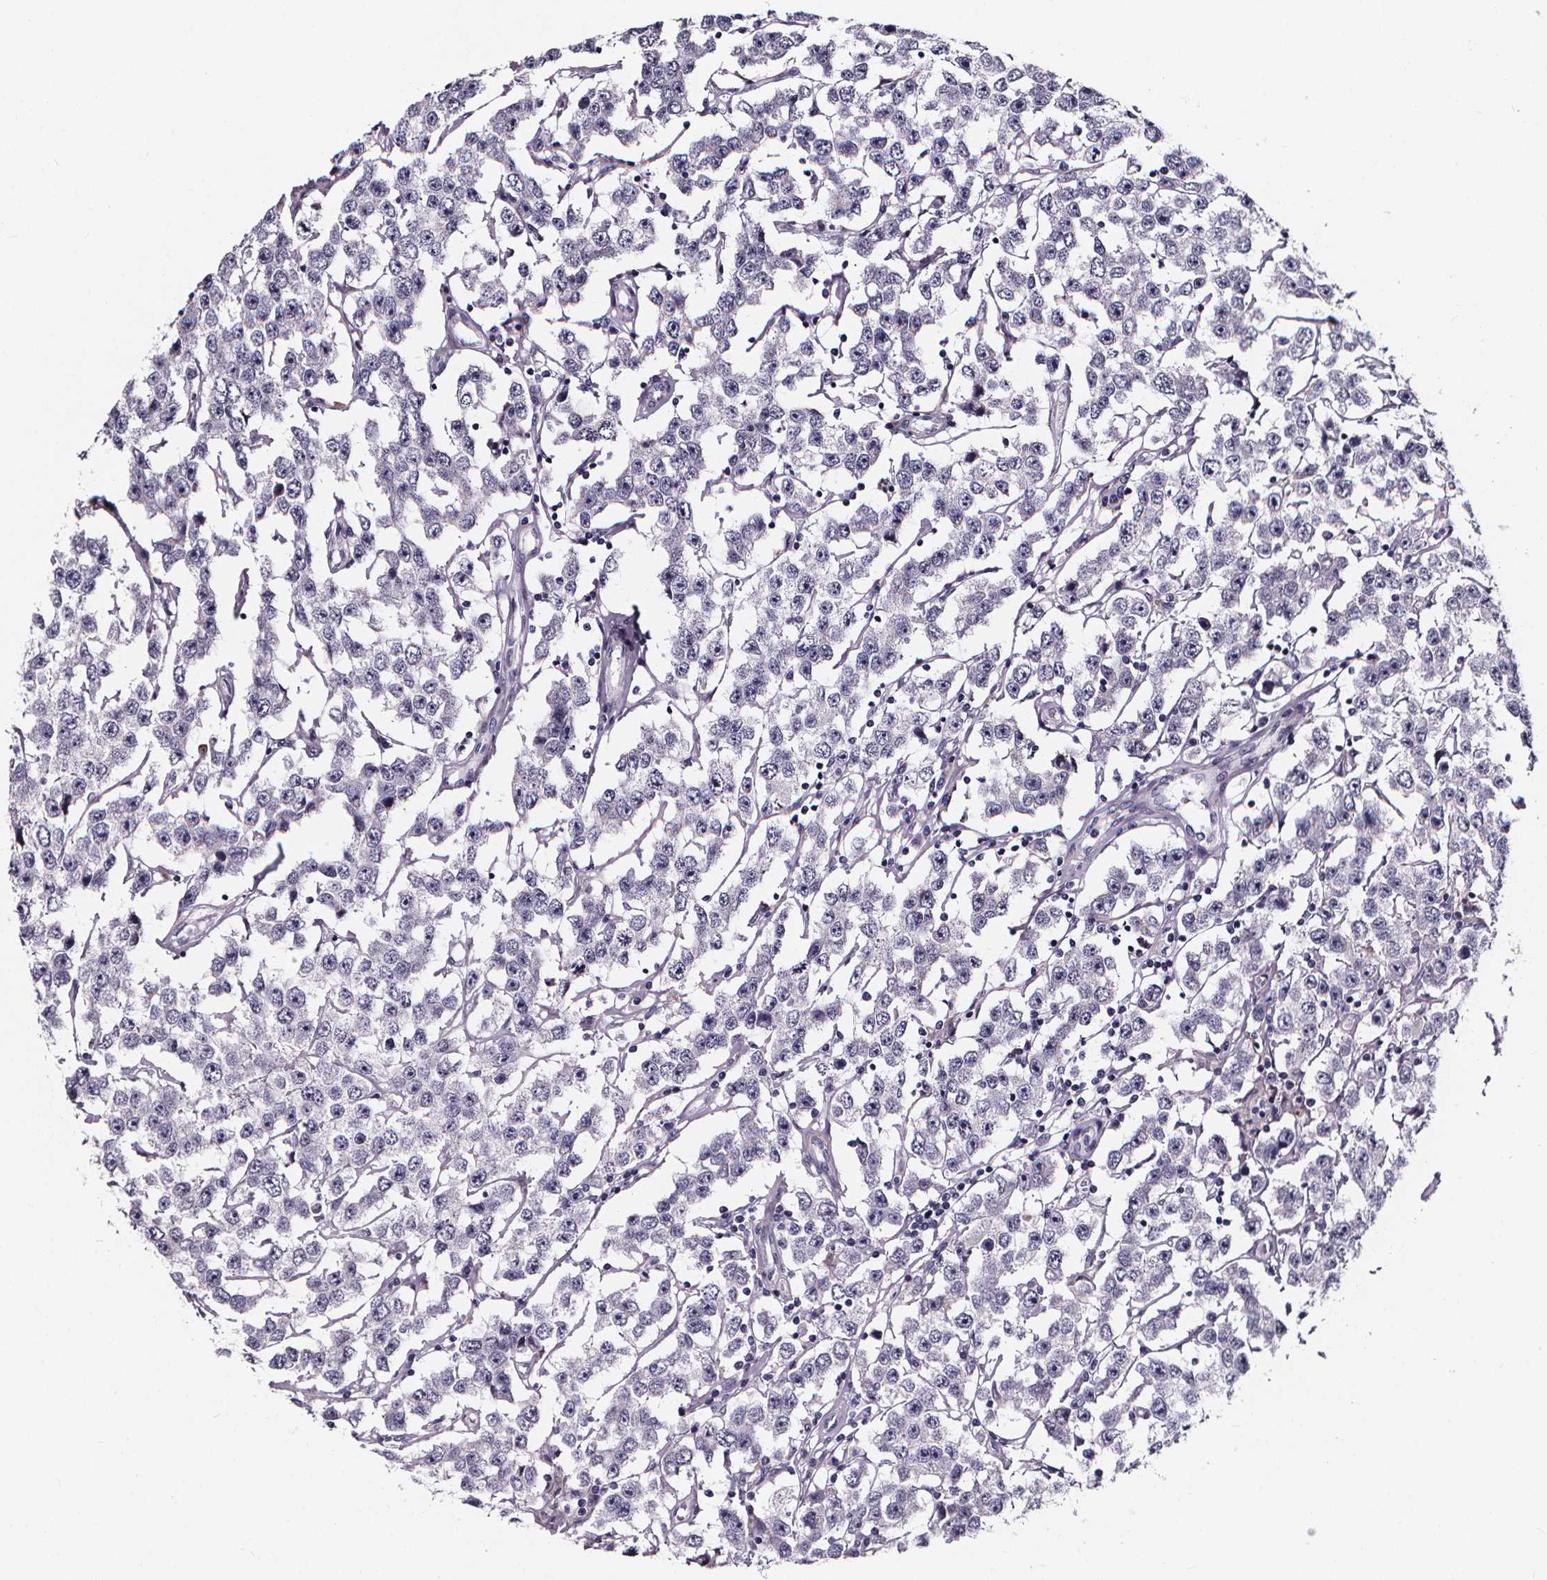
{"staining": {"intensity": "negative", "quantity": "none", "location": "none"}, "tissue": "testis cancer", "cell_type": "Tumor cells", "image_type": "cancer", "snomed": [{"axis": "morphology", "description": "Seminoma, NOS"}, {"axis": "topography", "description": "Testis"}], "caption": "A histopathology image of testis seminoma stained for a protein exhibits no brown staining in tumor cells.", "gene": "AEBP1", "patient": {"sex": "male", "age": 52}}